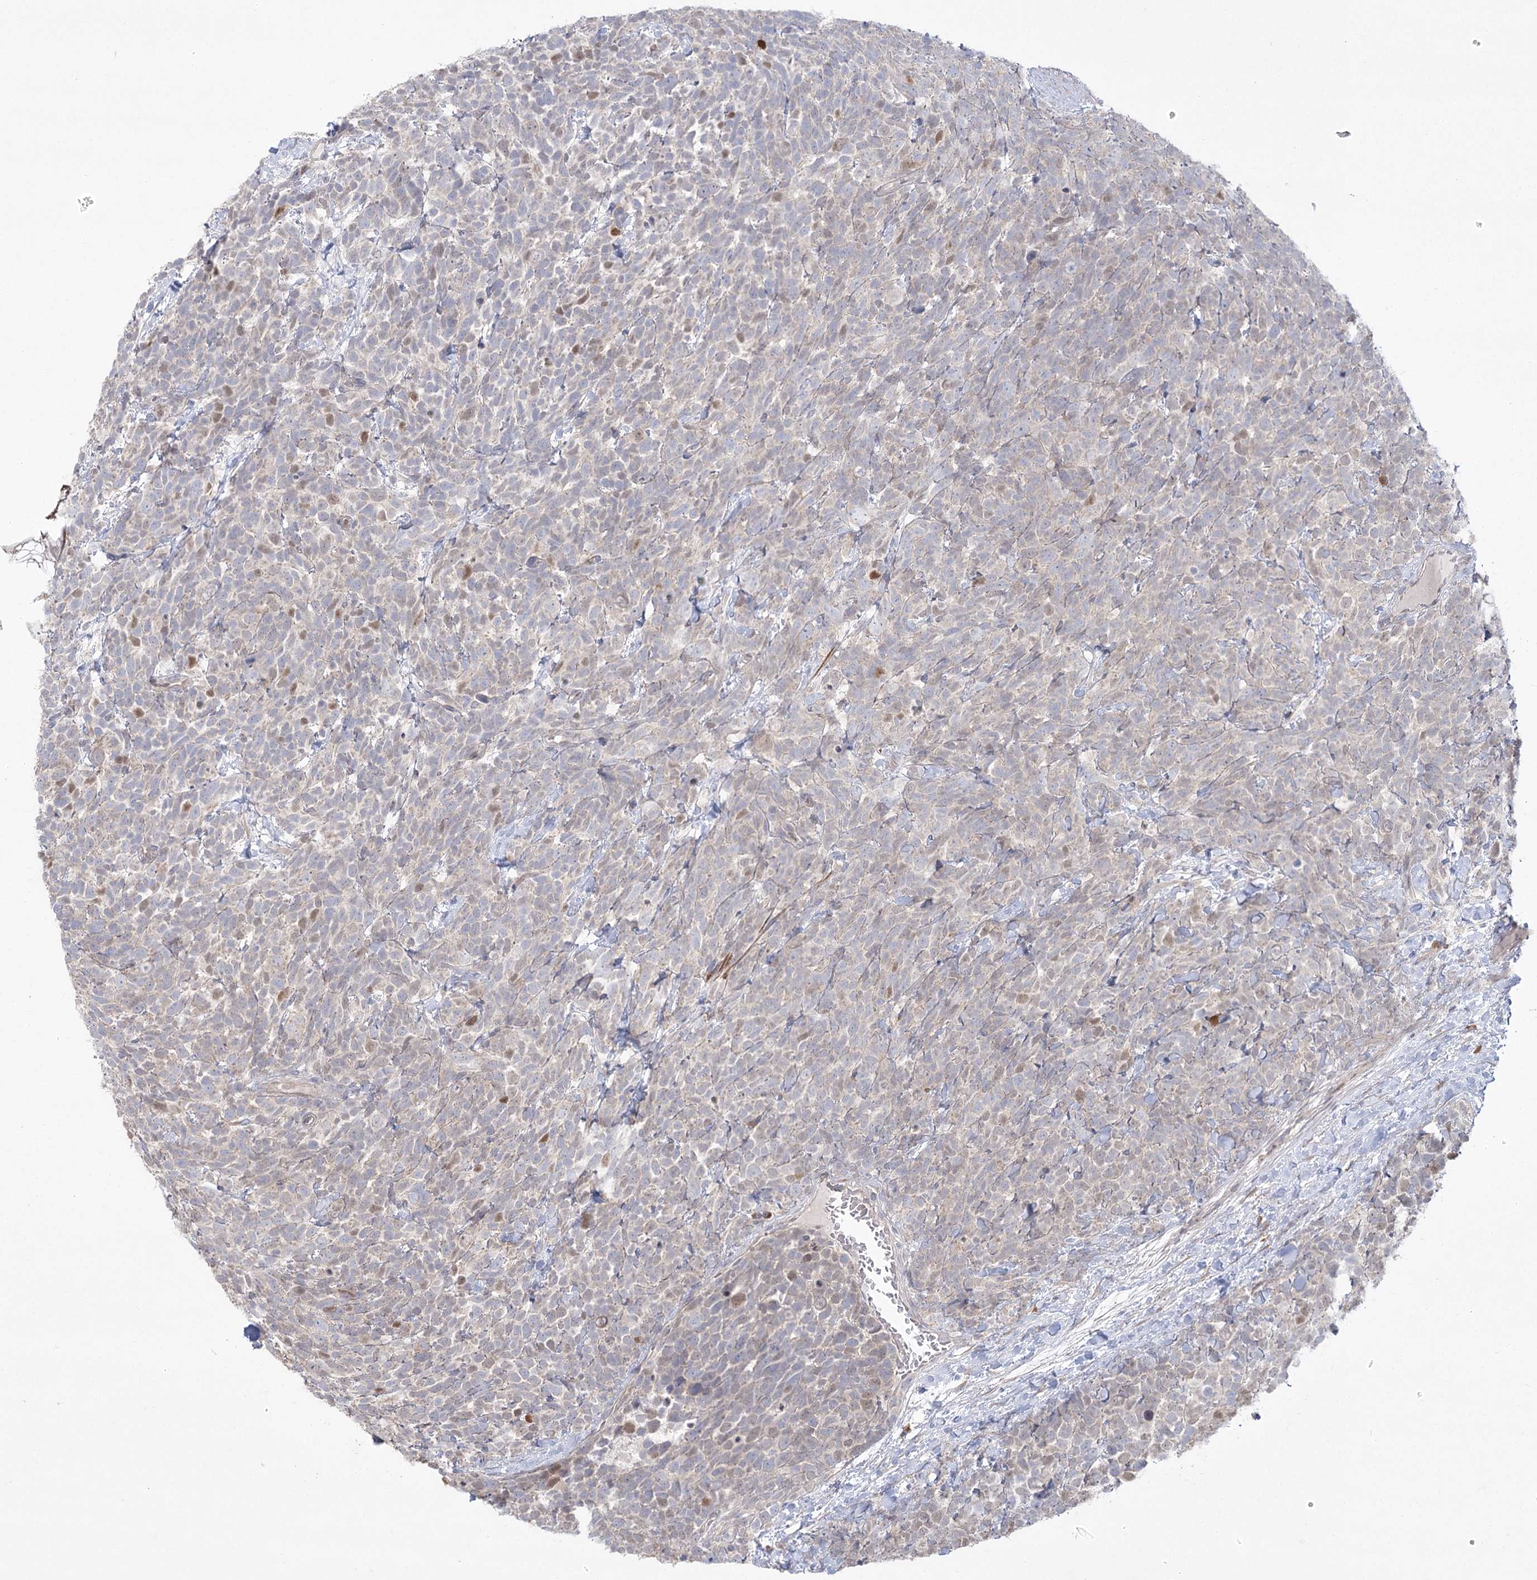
{"staining": {"intensity": "negative", "quantity": "none", "location": "none"}, "tissue": "urothelial cancer", "cell_type": "Tumor cells", "image_type": "cancer", "snomed": [{"axis": "morphology", "description": "Urothelial carcinoma, High grade"}, {"axis": "topography", "description": "Urinary bladder"}], "caption": "IHC histopathology image of neoplastic tissue: urothelial carcinoma (high-grade) stained with DAB (3,3'-diaminobenzidine) demonstrates no significant protein positivity in tumor cells.", "gene": "CAMTA1", "patient": {"sex": "female", "age": 82}}